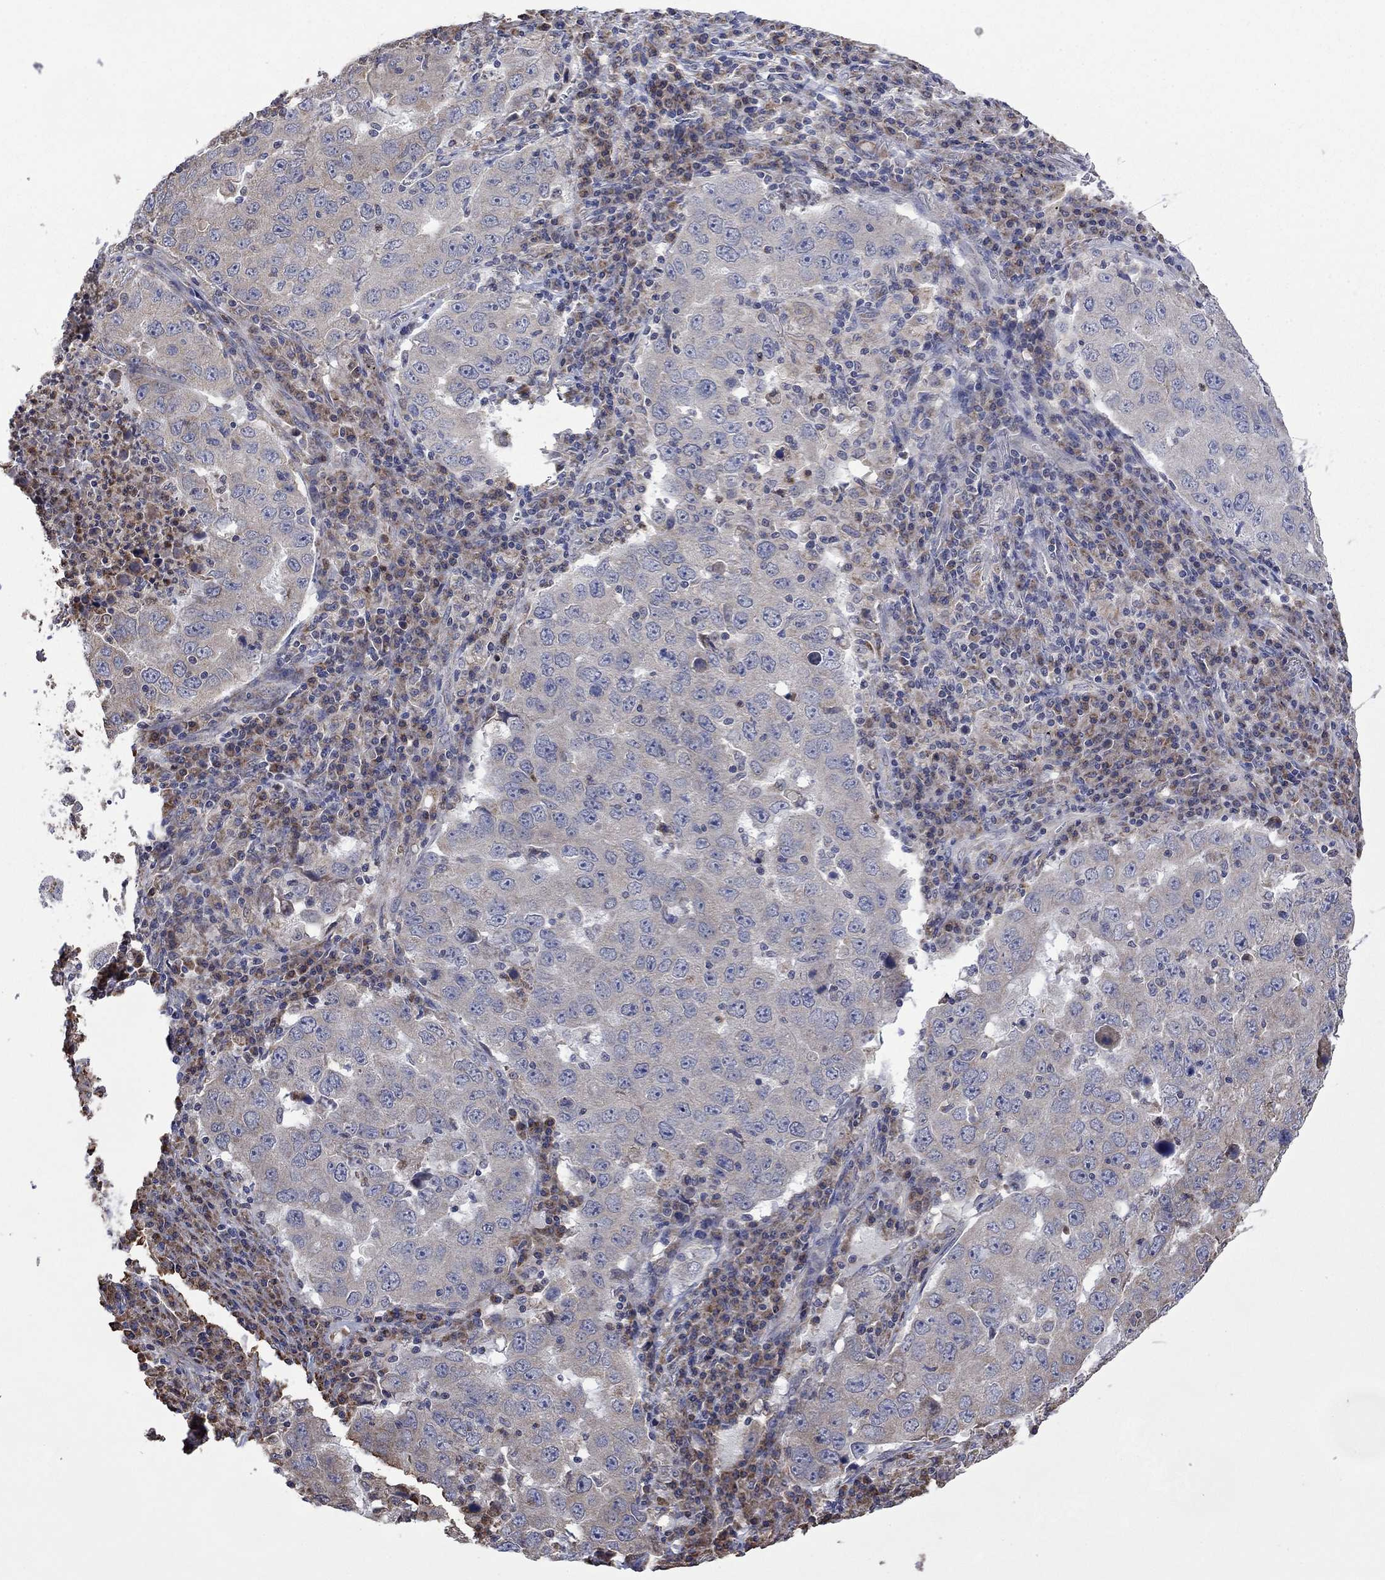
{"staining": {"intensity": "negative", "quantity": "none", "location": "none"}, "tissue": "lung cancer", "cell_type": "Tumor cells", "image_type": "cancer", "snomed": [{"axis": "morphology", "description": "Adenocarcinoma, NOS"}, {"axis": "topography", "description": "Lung"}], "caption": "This micrograph is of lung cancer stained with immunohistochemistry (IHC) to label a protein in brown with the nuclei are counter-stained blue. There is no positivity in tumor cells.", "gene": "FURIN", "patient": {"sex": "male", "age": 73}}